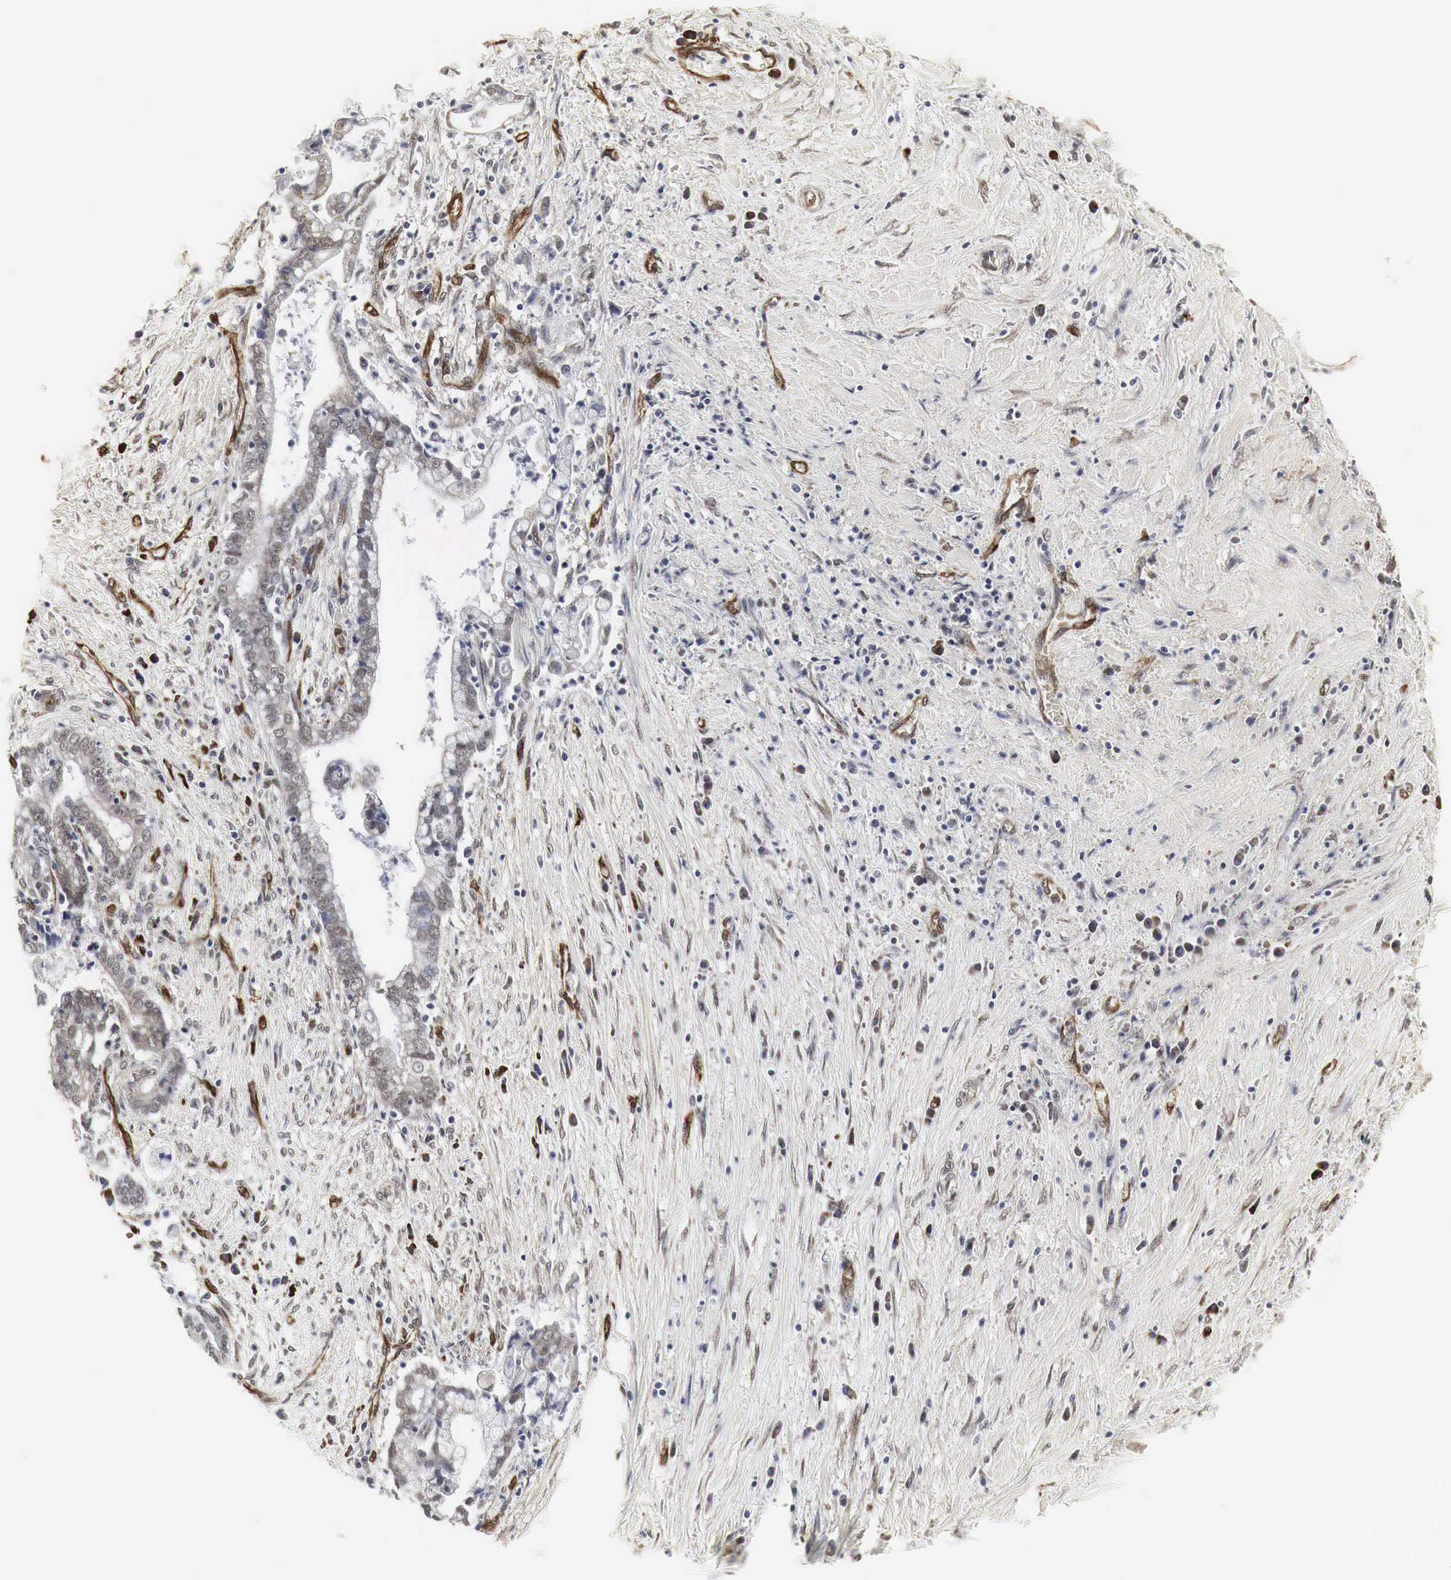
{"staining": {"intensity": "weak", "quantity": "<25%", "location": "cytoplasmic/membranous"}, "tissue": "liver cancer", "cell_type": "Tumor cells", "image_type": "cancer", "snomed": [{"axis": "morphology", "description": "Cholangiocarcinoma"}, {"axis": "topography", "description": "Liver"}], "caption": "This micrograph is of liver cancer stained with immunohistochemistry to label a protein in brown with the nuclei are counter-stained blue. There is no staining in tumor cells. (IHC, brightfield microscopy, high magnification).", "gene": "SPIN1", "patient": {"sex": "male", "age": 57}}